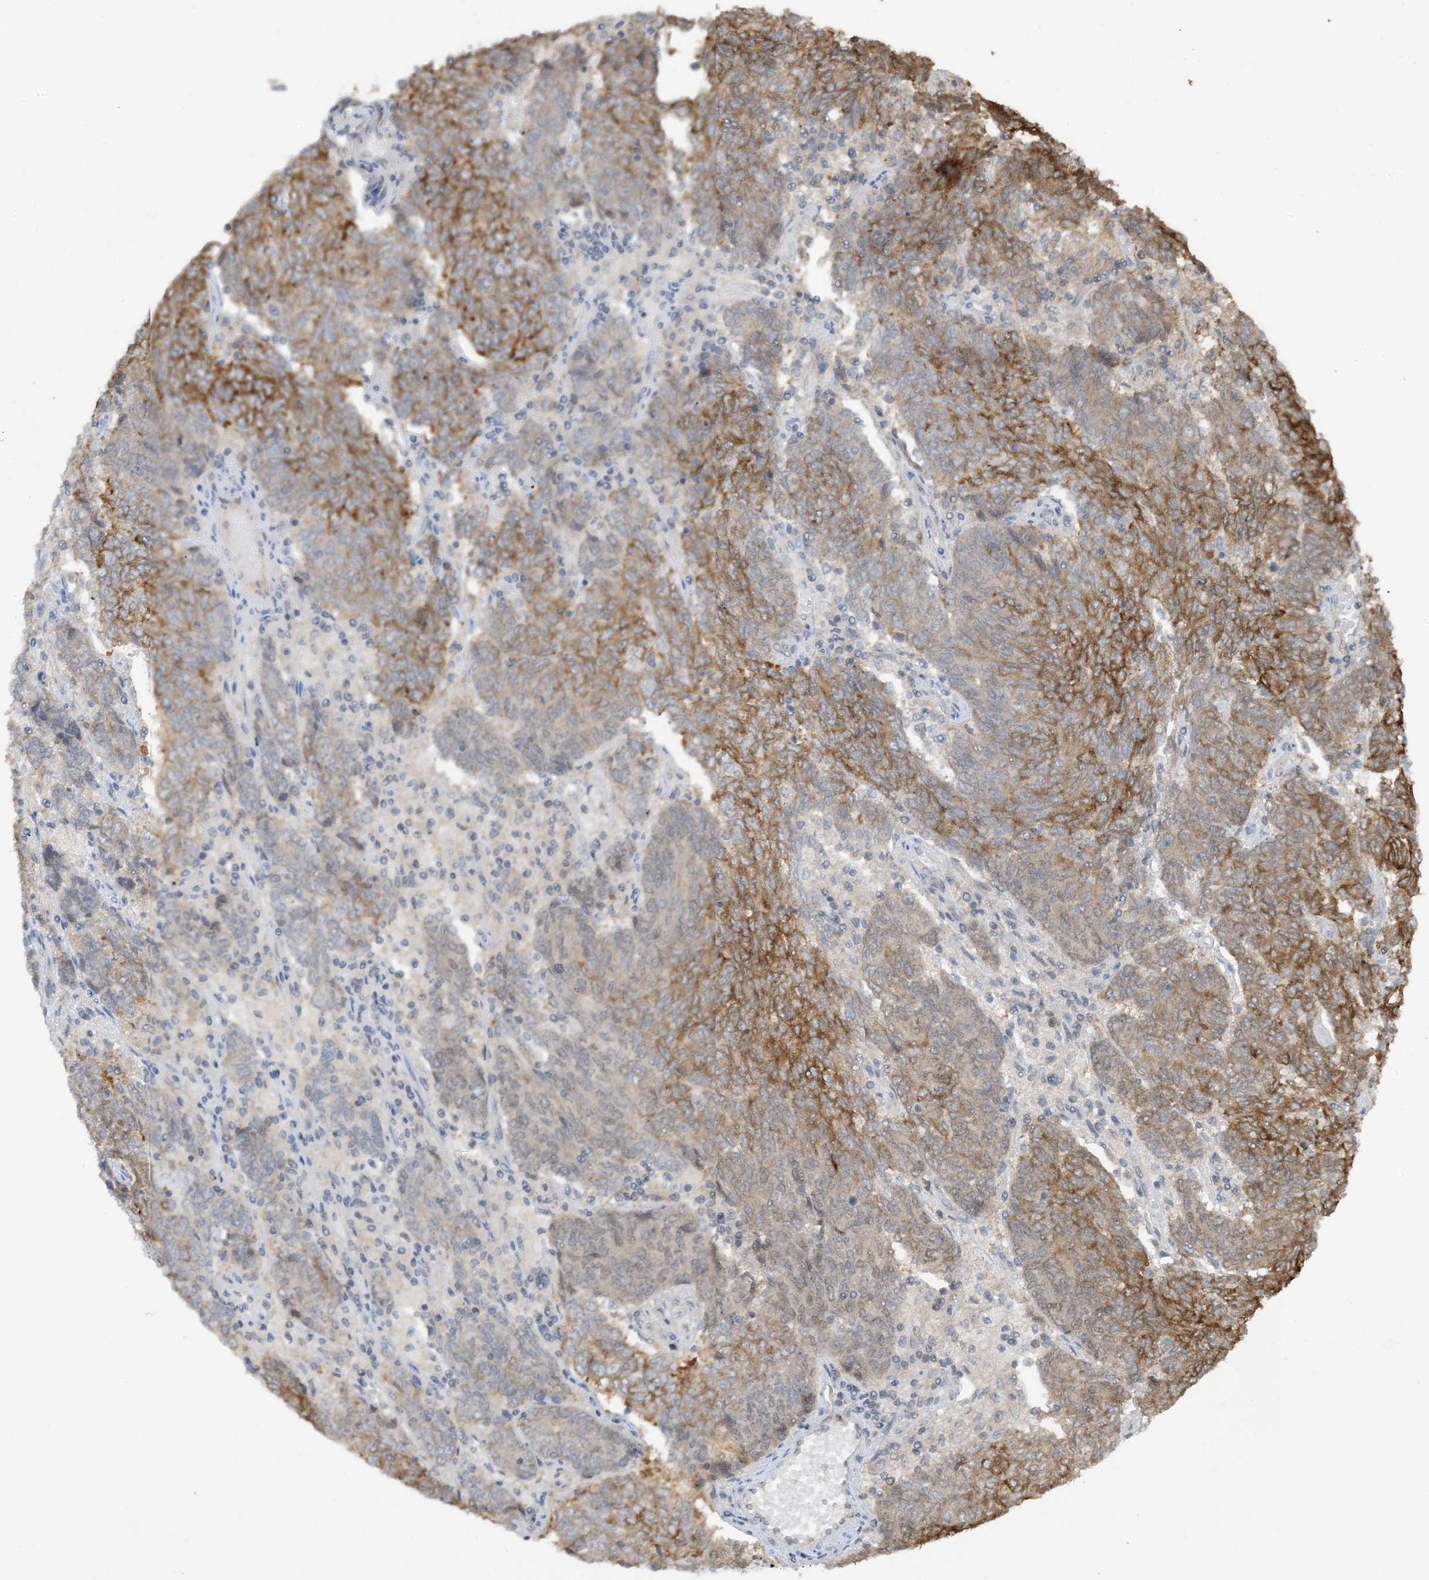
{"staining": {"intensity": "moderate", "quantity": "25%-75%", "location": "cytoplasmic/membranous"}, "tissue": "endometrial cancer", "cell_type": "Tumor cells", "image_type": "cancer", "snomed": [{"axis": "morphology", "description": "Adenocarcinoma, NOS"}, {"axis": "topography", "description": "Endometrium"}], "caption": "DAB (3,3'-diaminobenzidine) immunohistochemical staining of human endometrial adenocarcinoma exhibits moderate cytoplasmic/membranous protein expression in approximately 25%-75% of tumor cells. Immunohistochemistry (ihc) stains the protein of interest in brown and the nuclei are stained blue.", "gene": "ACYP2", "patient": {"sex": "female", "age": 80}}